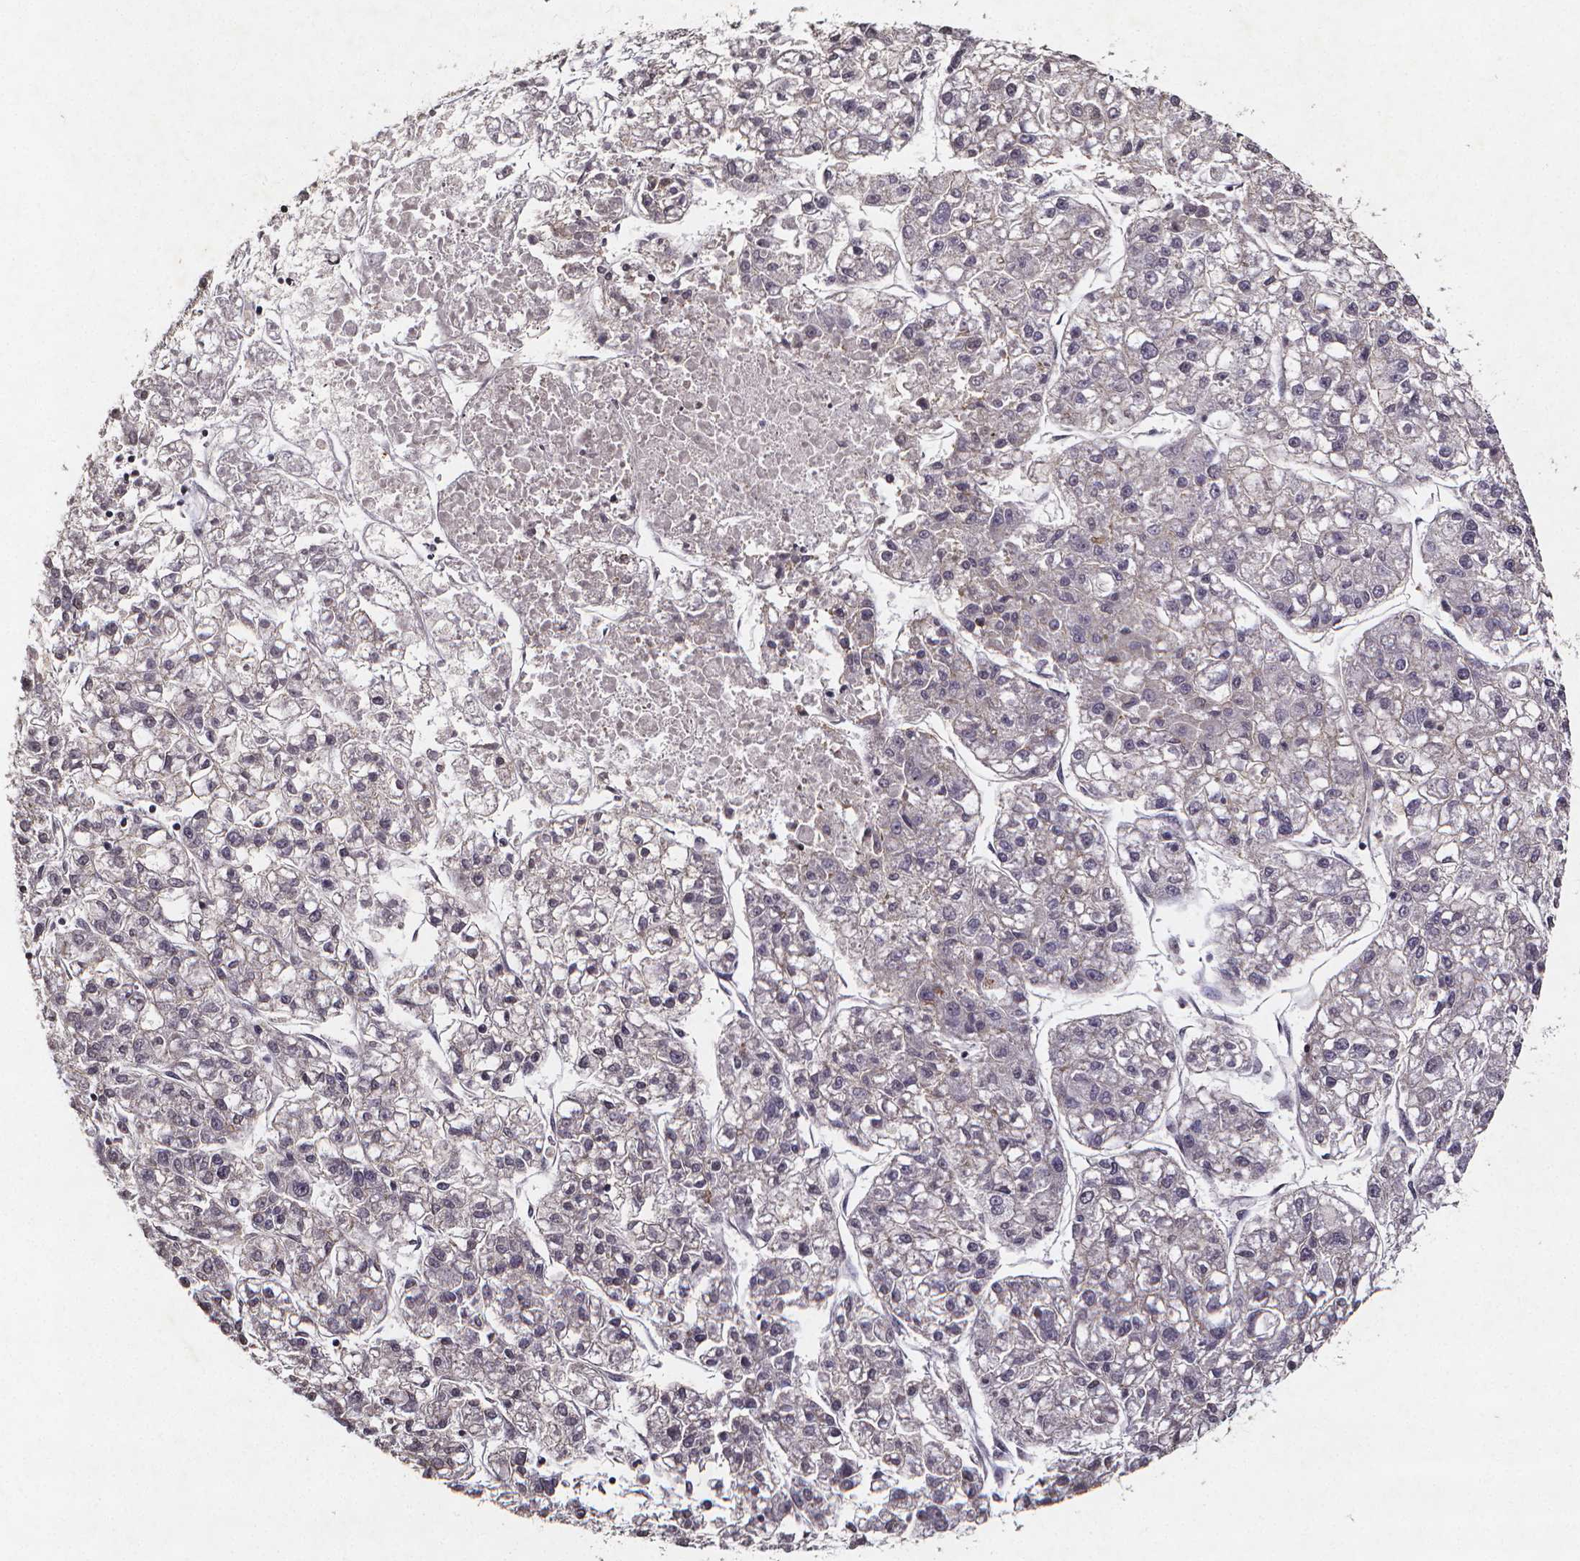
{"staining": {"intensity": "negative", "quantity": "none", "location": "none"}, "tissue": "liver cancer", "cell_type": "Tumor cells", "image_type": "cancer", "snomed": [{"axis": "morphology", "description": "Carcinoma, Hepatocellular, NOS"}, {"axis": "topography", "description": "Liver"}], "caption": "High power microscopy histopathology image of an immunohistochemistry histopathology image of liver cancer, revealing no significant expression in tumor cells.", "gene": "TP73", "patient": {"sex": "male", "age": 56}}